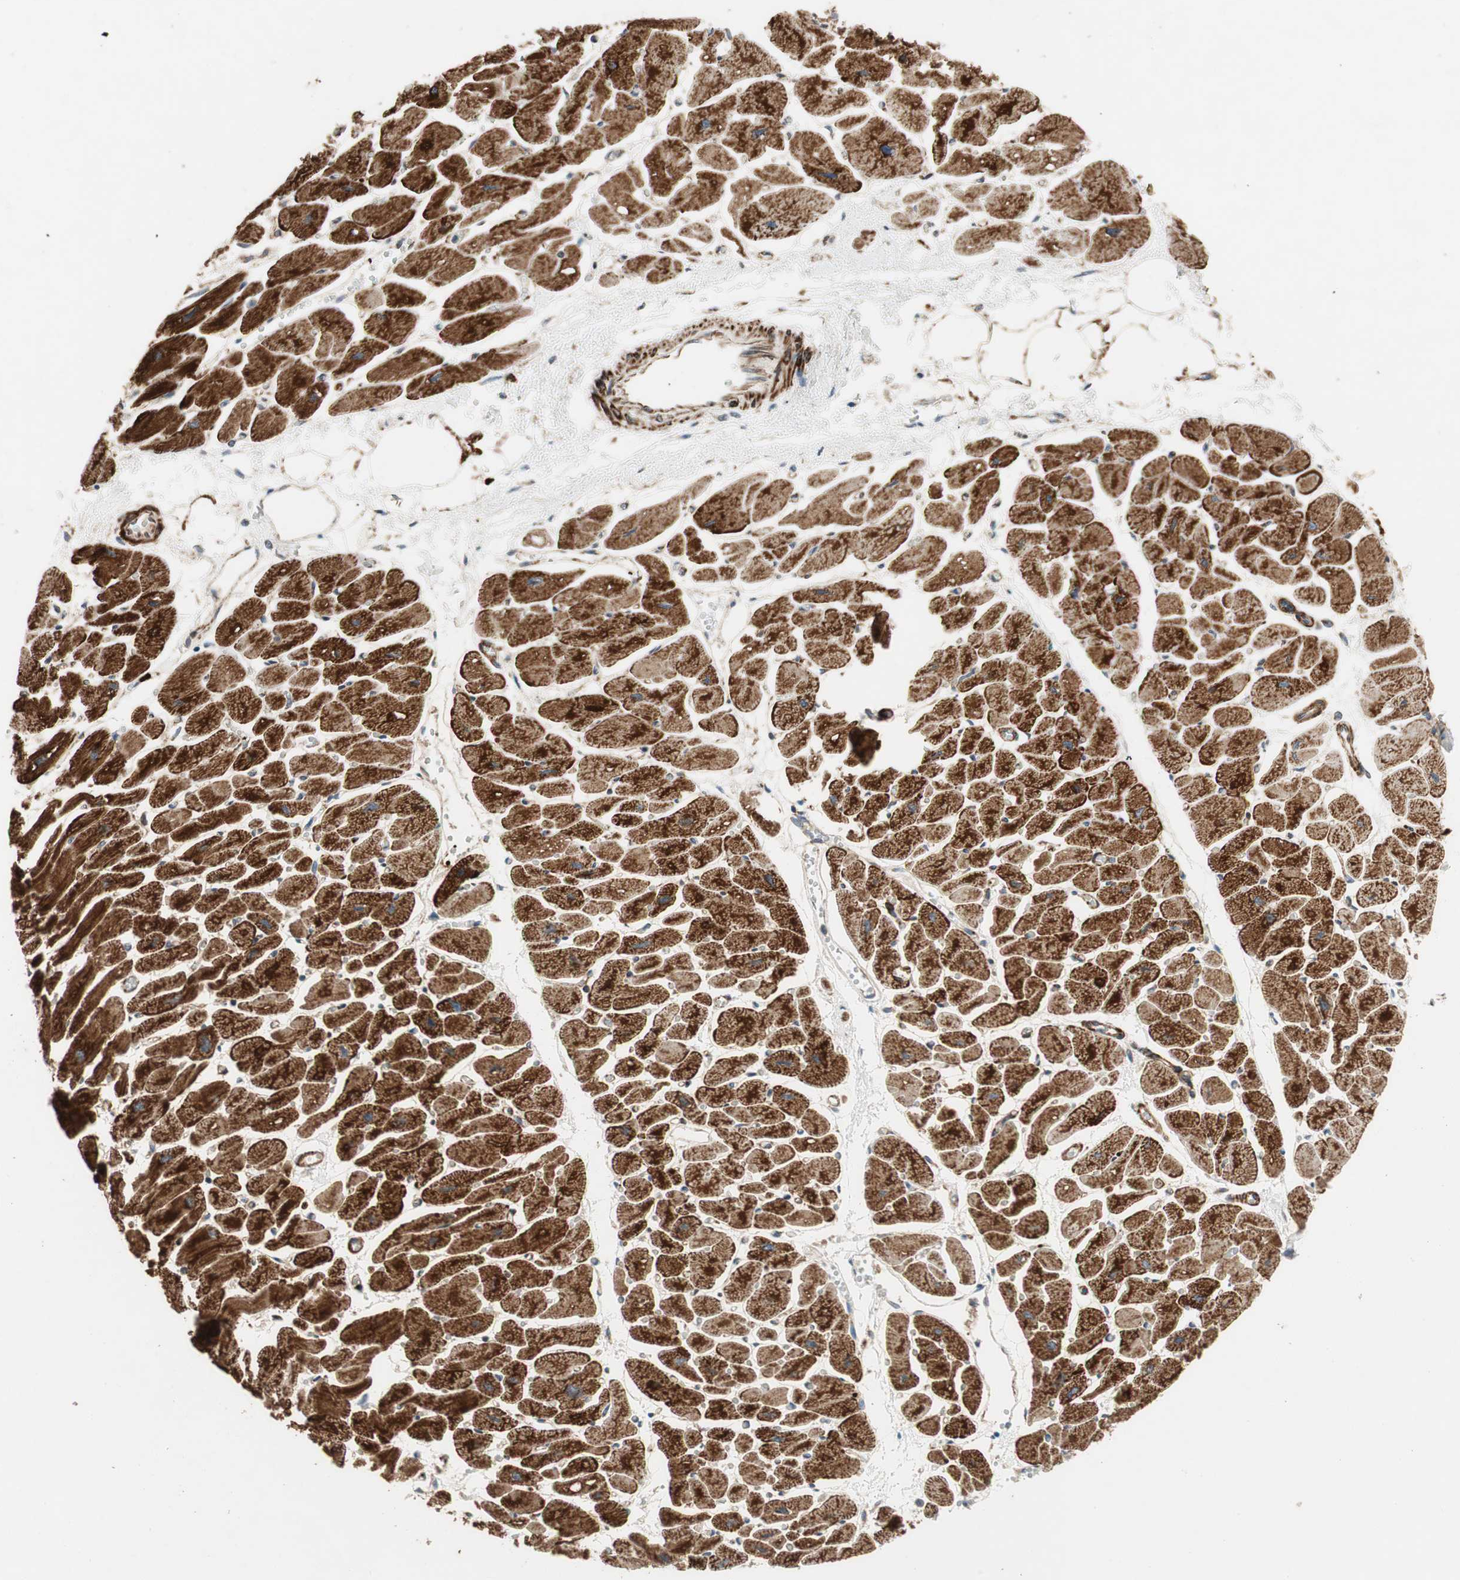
{"staining": {"intensity": "strong", "quantity": ">75%", "location": "cytoplasmic/membranous"}, "tissue": "heart muscle", "cell_type": "Cardiomyocytes", "image_type": "normal", "snomed": [{"axis": "morphology", "description": "Normal tissue, NOS"}, {"axis": "topography", "description": "Heart"}], "caption": "A histopathology image showing strong cytoplasmic/membranous positivity in approximately >75% of cardiomyocytes in benign heart muscle, as visualized by brown immunohistochemical staining.", "gene": "AKAP1", "patient": {"sex": "female", "age": 54}}